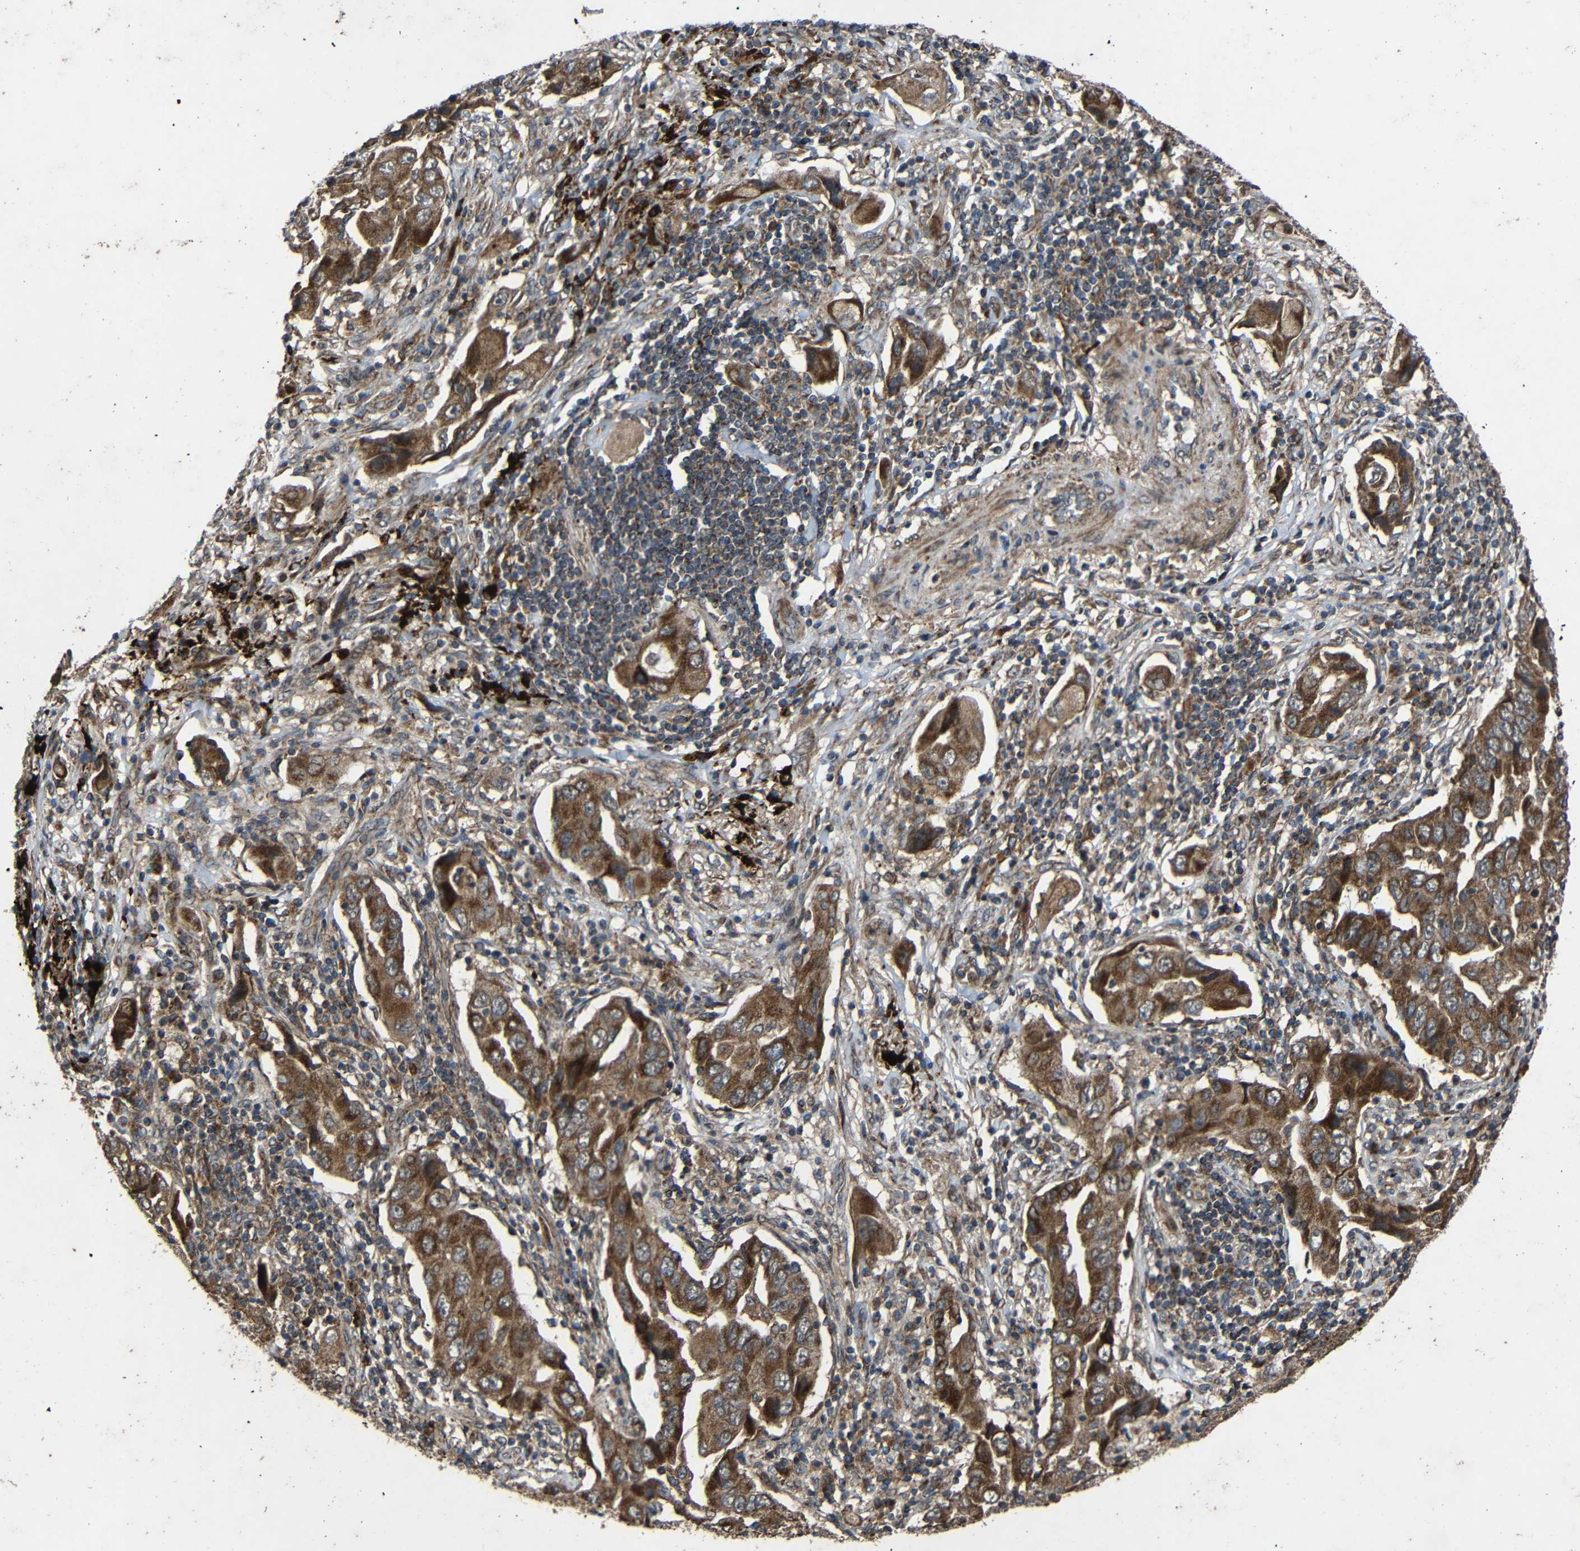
{"staining": {"intensity": "strong", "quantity": ">75%", "location": "cytoplasmic/membranous"}, "tissue": "lung cancer", "cell_type": "Tumor cells", "image_type": "cancer", "snomed": [{"axis": "morphology", "description": "Adenocarcinoma, NOS"}, {"axis": "topography", "description": "Lung"}], "caption": "Immunohistochemistry (DAB (3,3'-diaminobenzidine)) staining of human lung cancer shows strong cytoplasmic/membranous protein expression in about >75% of tumor cells.", "gene": "C1GALT1", "patient": {"sex": "female", "age": 65}}